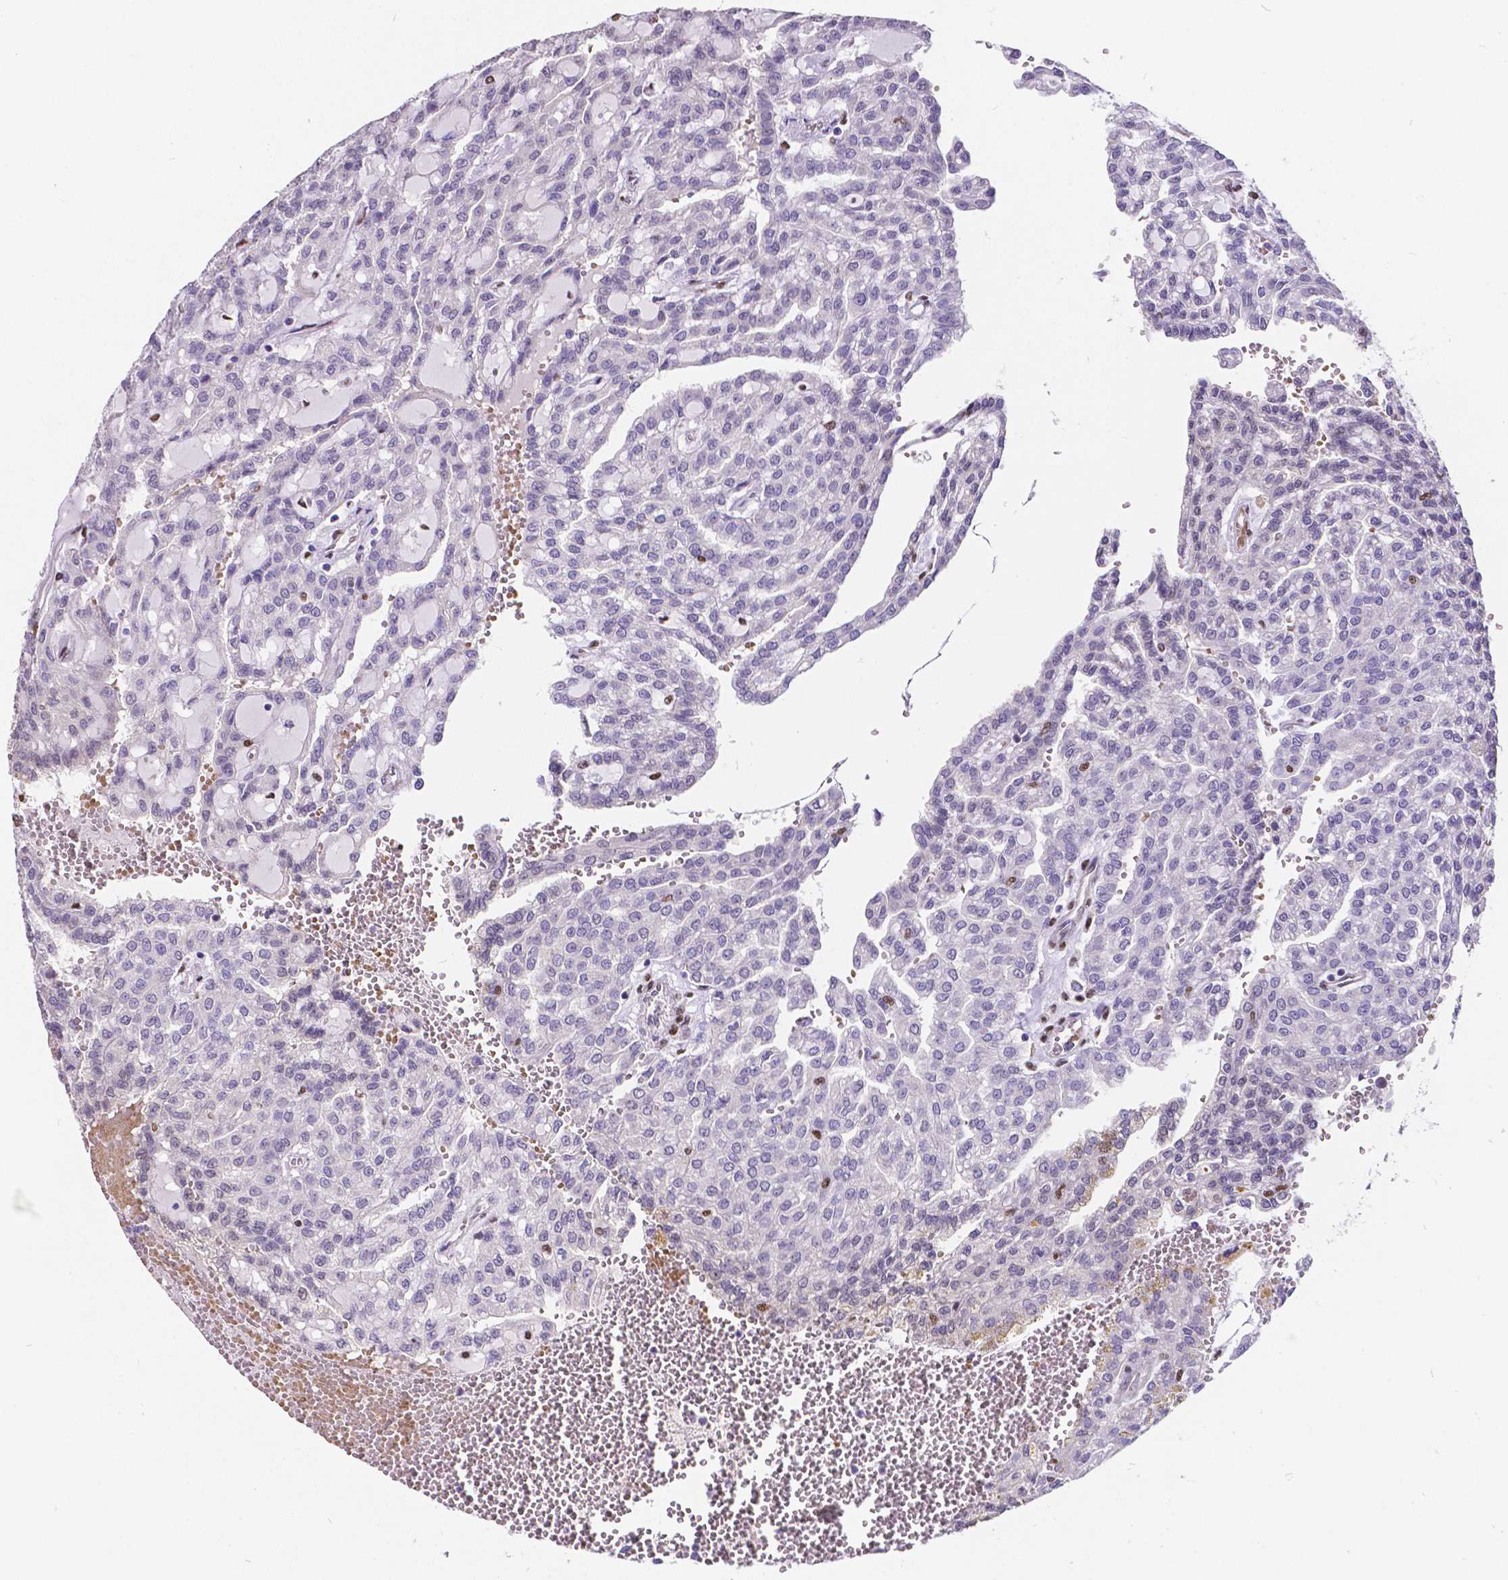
{"staining": {"intensity": "negative", "quantity": "none", "location": "none"}, "tissue": "renal cancer", "cell_type": "Tumor cells", "image_type": "cancer", "snomed": [{"axis": "morphology", "description": "Adenocarcinoma, NOS"}, {"axis": "topography", "description": "Kidney"}], "caption": "IHC of renal cancer (adenocarcinoma) displays no expression in tumor cells. (Stains: DAB immunohistochemistry with hematoxylin counter stain, Microscopy: brightfield microscopy at high magnification).", "gene": "MEF2C", "patient": {"sex": "male", "age": 63}}